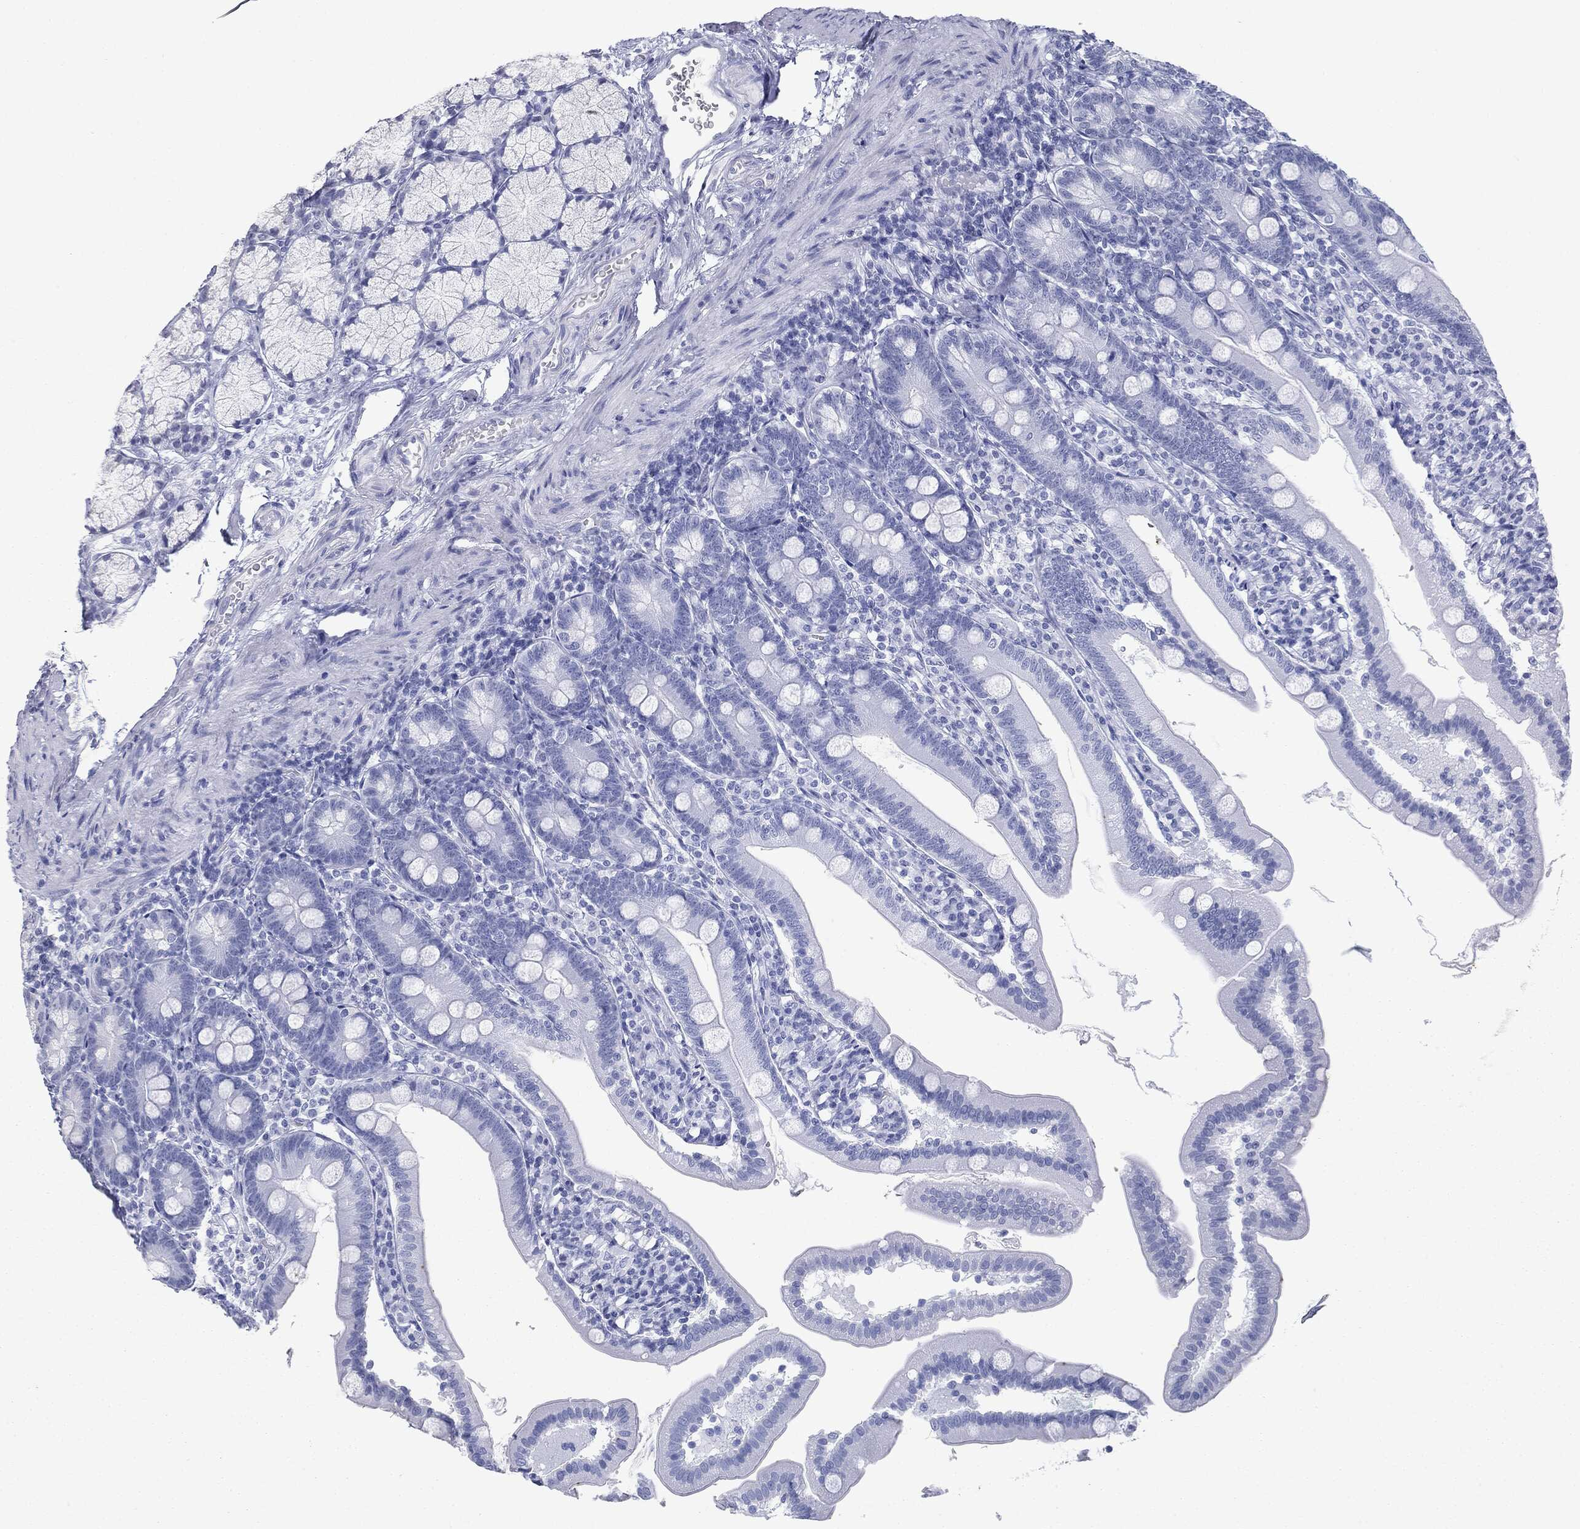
{"staining": {"intensity": "negative", "quantity": "none", "location": "none"}, "tissue": "duodenum", "cell_type": "Glandular cells", "image_type": "normal", "snomed": [{"axis": "morphology", "description": "Normal tissue, NOS"}, {"axis": "topography", "description": "Duodenum"}], "caption": "The image displays no significant expression in glandular cells of duodenum. Brightfield microscopy of immunohistochemistry (IHC) stained with DAB (3,3'-diaminobenzidine) (brown) and hematoxylin (blue), captured at high magnification.", "gene": "ZNHIT6", "patient": {"sex": "female", "age": 67}}